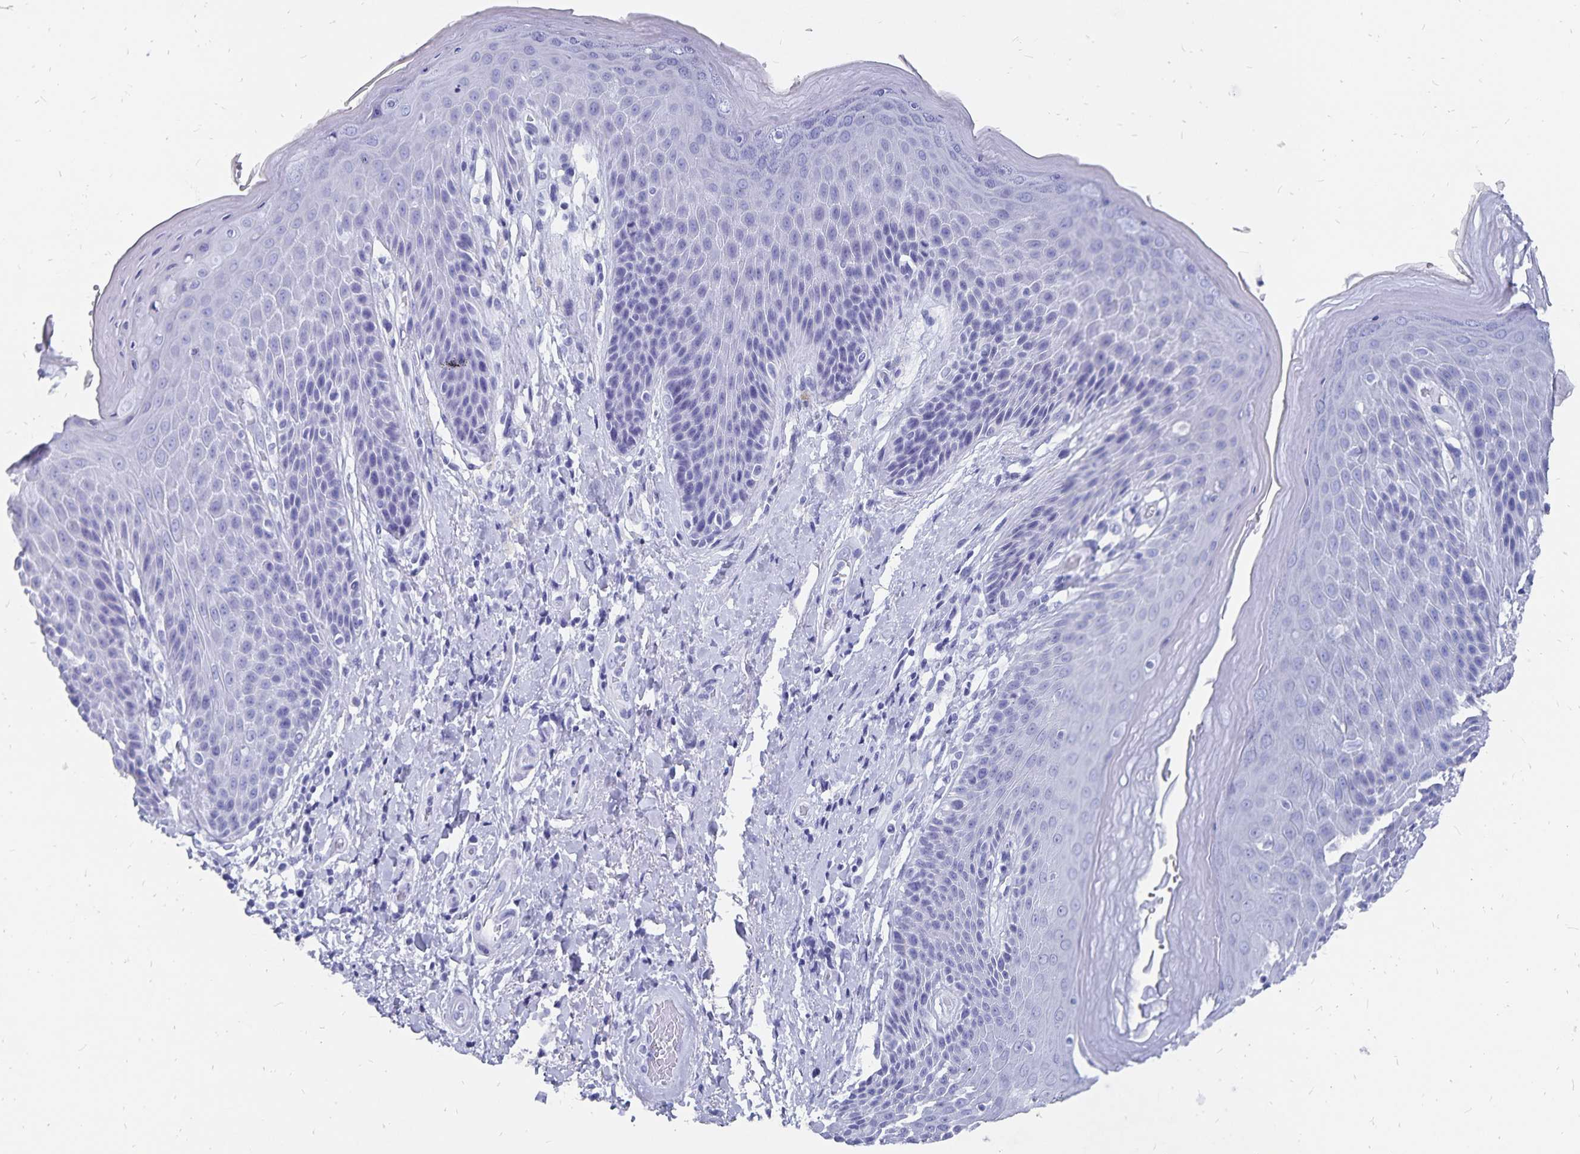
{"staining": {"intensity": "negative", "quantity": "none", "location": "none"}, "tissue": "skin", "cell_type": "Epidermal cells", "image_type": "normal", "snomed": [{"axis": "morphology", "description": "Normal tissue, NOS"}, {"axis": "topography", "description": "Anal"}, {"axis": "topography", "description": "Peripheral nerve tissue"}], "caption": "Protein analysis of benign skin demonstrates no significant expression in epidermal cells.", "gene": "ADH1A", "patient": {"sex": "male", "age": 51}}